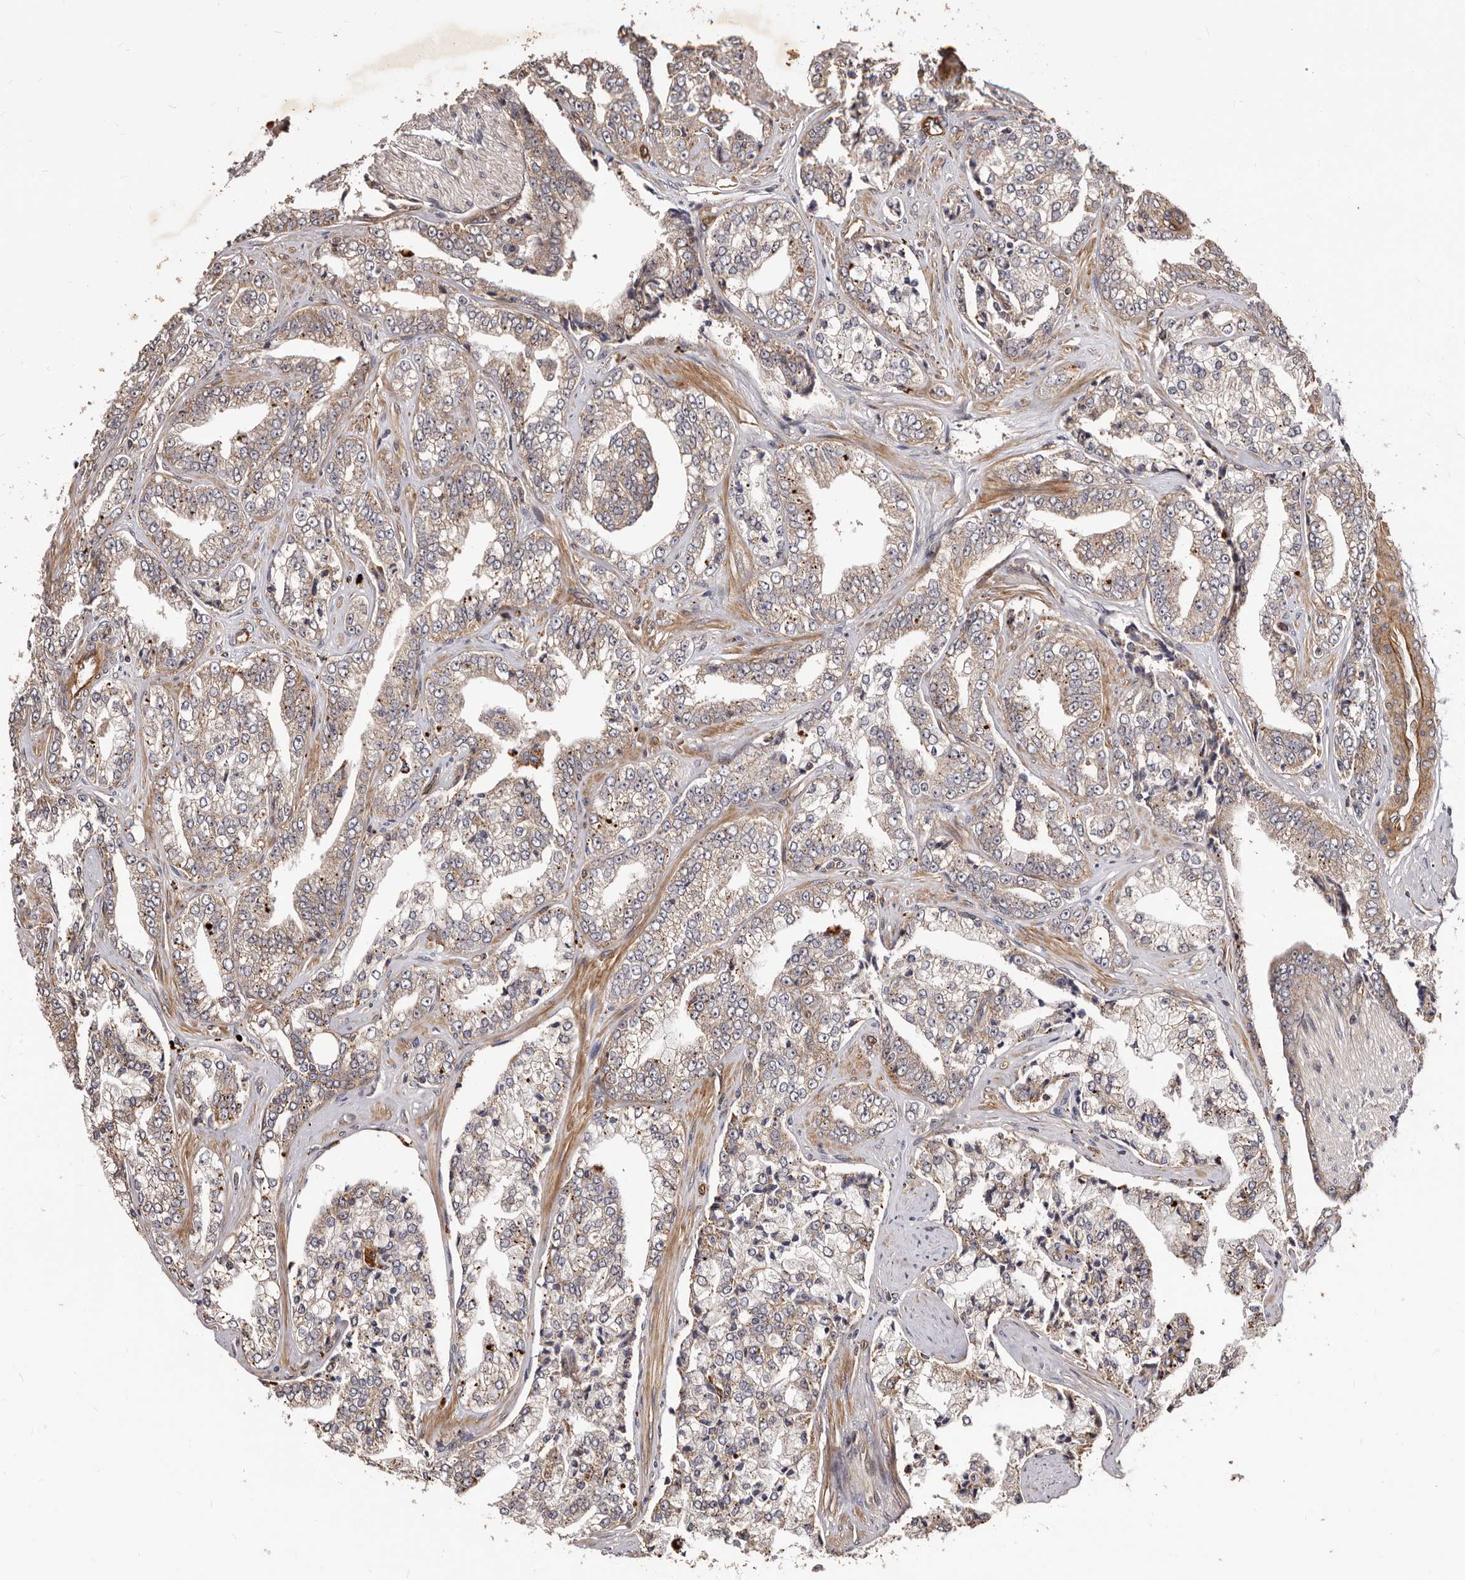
{"staining": {"intensity": "weak", "quantity": ">75%", "location": "cytoplasmic/membranous"}, "tissue": "prostate cancer", "cell_type": "Tumor cells", "image_type": "cancer", "snomed": [{"axis": "morphology", "description": "Adenocarcinoma, High grade"}, {"axis": "topography", "description": "Prostate"}], "caption": "Immunohistochemistry (IHC) photomicrograph of human prostate adenocarcinoma (high-grade) stained for a protein (brown), which reveals low levels of weak cytoplasmic/membranous staining in about >75% of tumor cells.", "gene": "GTPBP1", "patient": {"sex": "male", "age": 71}}